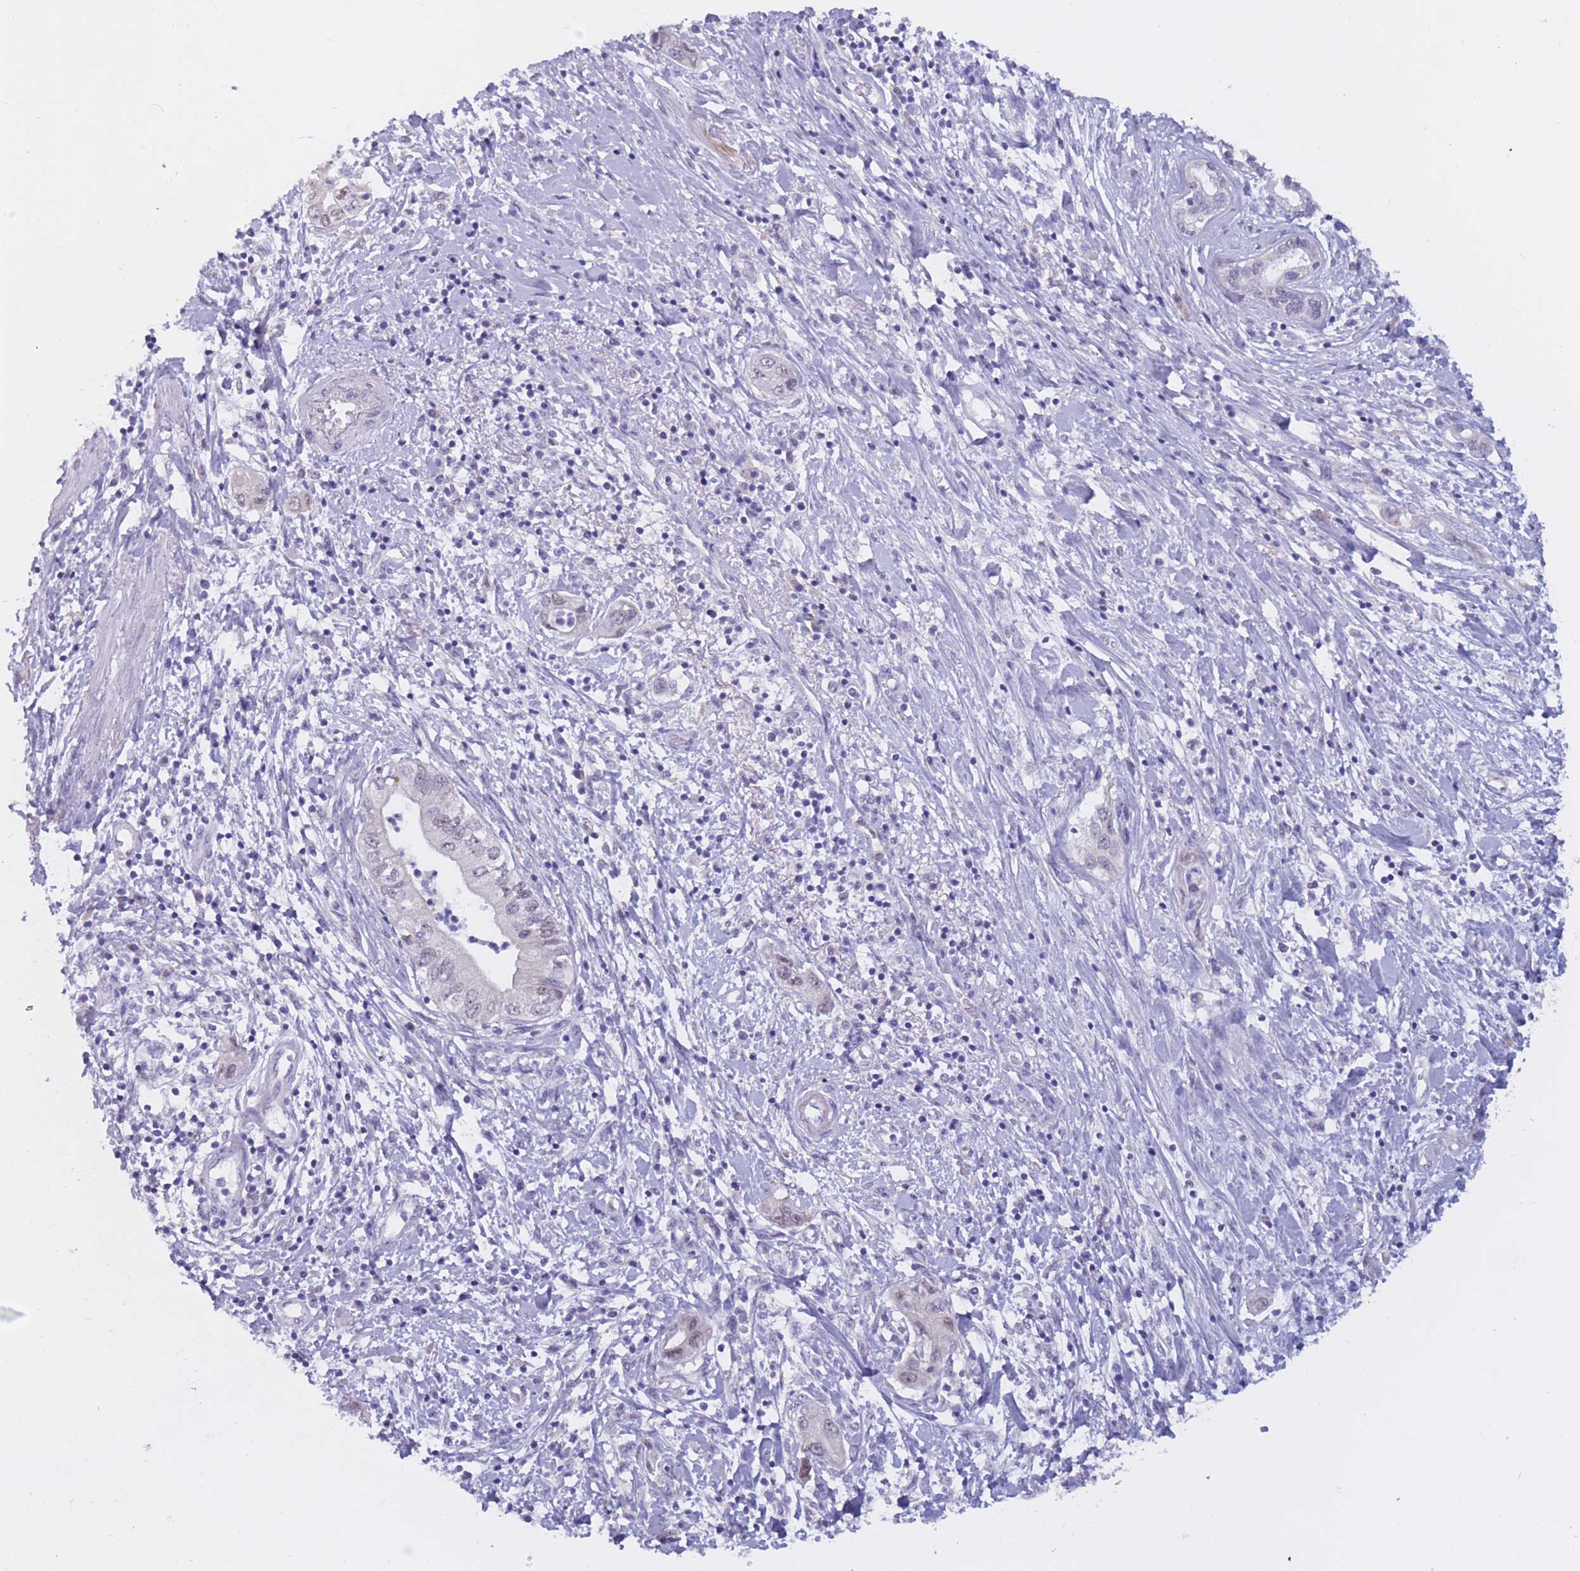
{"staining": {"intensity": "negative", "quantity": "none", "location": "none"}, "tissue": "pancreatic cancer", "cell_type": "Tumor cells", "image_type": "cancer", "snomed": [{"axis": "morphology", "description": "Adenocarcinoma, NOS"}, {"axis": "topography", "description": "Pancreas"}], "caption": "A micrograph of human adenocarcinoma (pancreatic) is negative for staining in tumor cells.", "gene": "BOP1", "patient": {"sex": "female", "age": 73}}